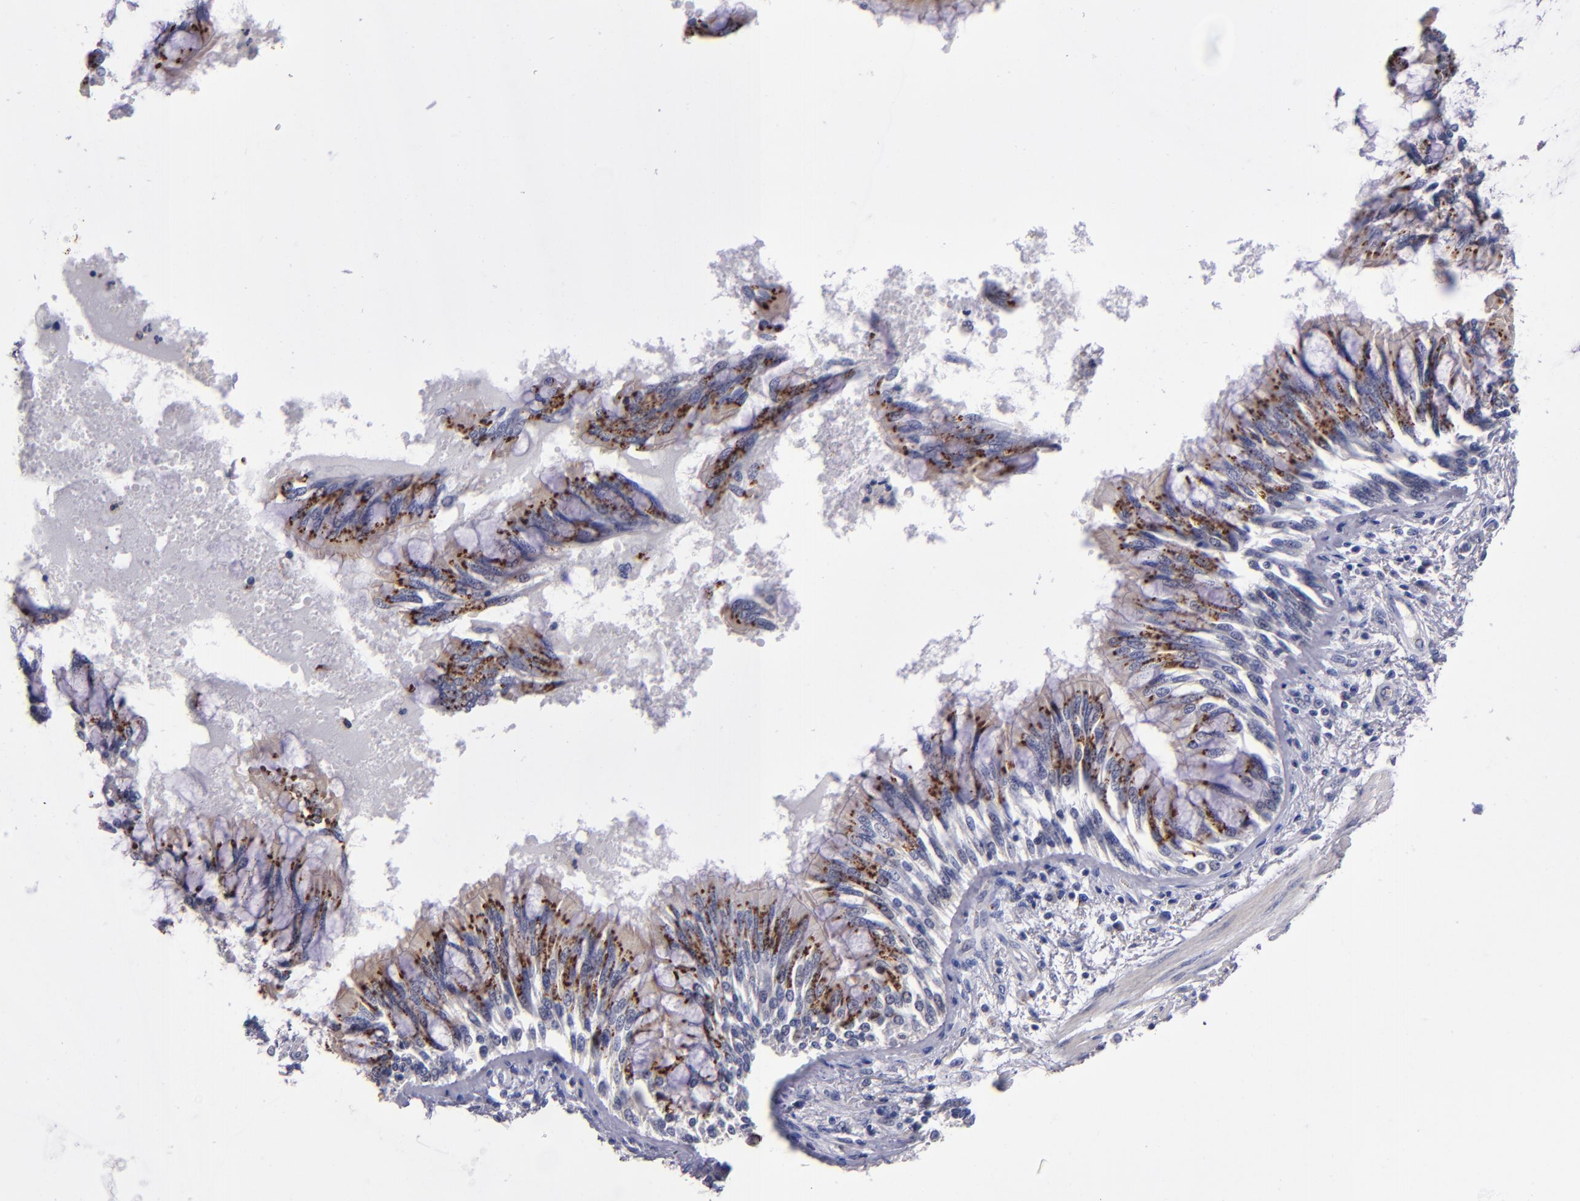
{"staining": {"intensity": "strong", "quantity": ">75%", "location": "cytoplasmic/membranous"}, "tissue": "bronchus", "cell_type": "Respiratory epithelial cells", "image_type": "normal", "snomed": [{"axis": "morphology", "description": "Normal tissue, NOS"}, {"axis": "topography", "description": "Cartilage tissue"}, {"axis": "topography", "description": "Bronchus"}, {"axis": "topography", "description": "Lung"}, {"axis": "topography", "description": "Peripheral nerve tissue"}], "caption": "Benign bronchus demonstrates strong cytoplasmic/membranous staining in about >75% of respiratory epithelial cells, visualized by immunohistochemistry.", "gene": "RAB41", "patient": {"sex": "female", "age": 49}}